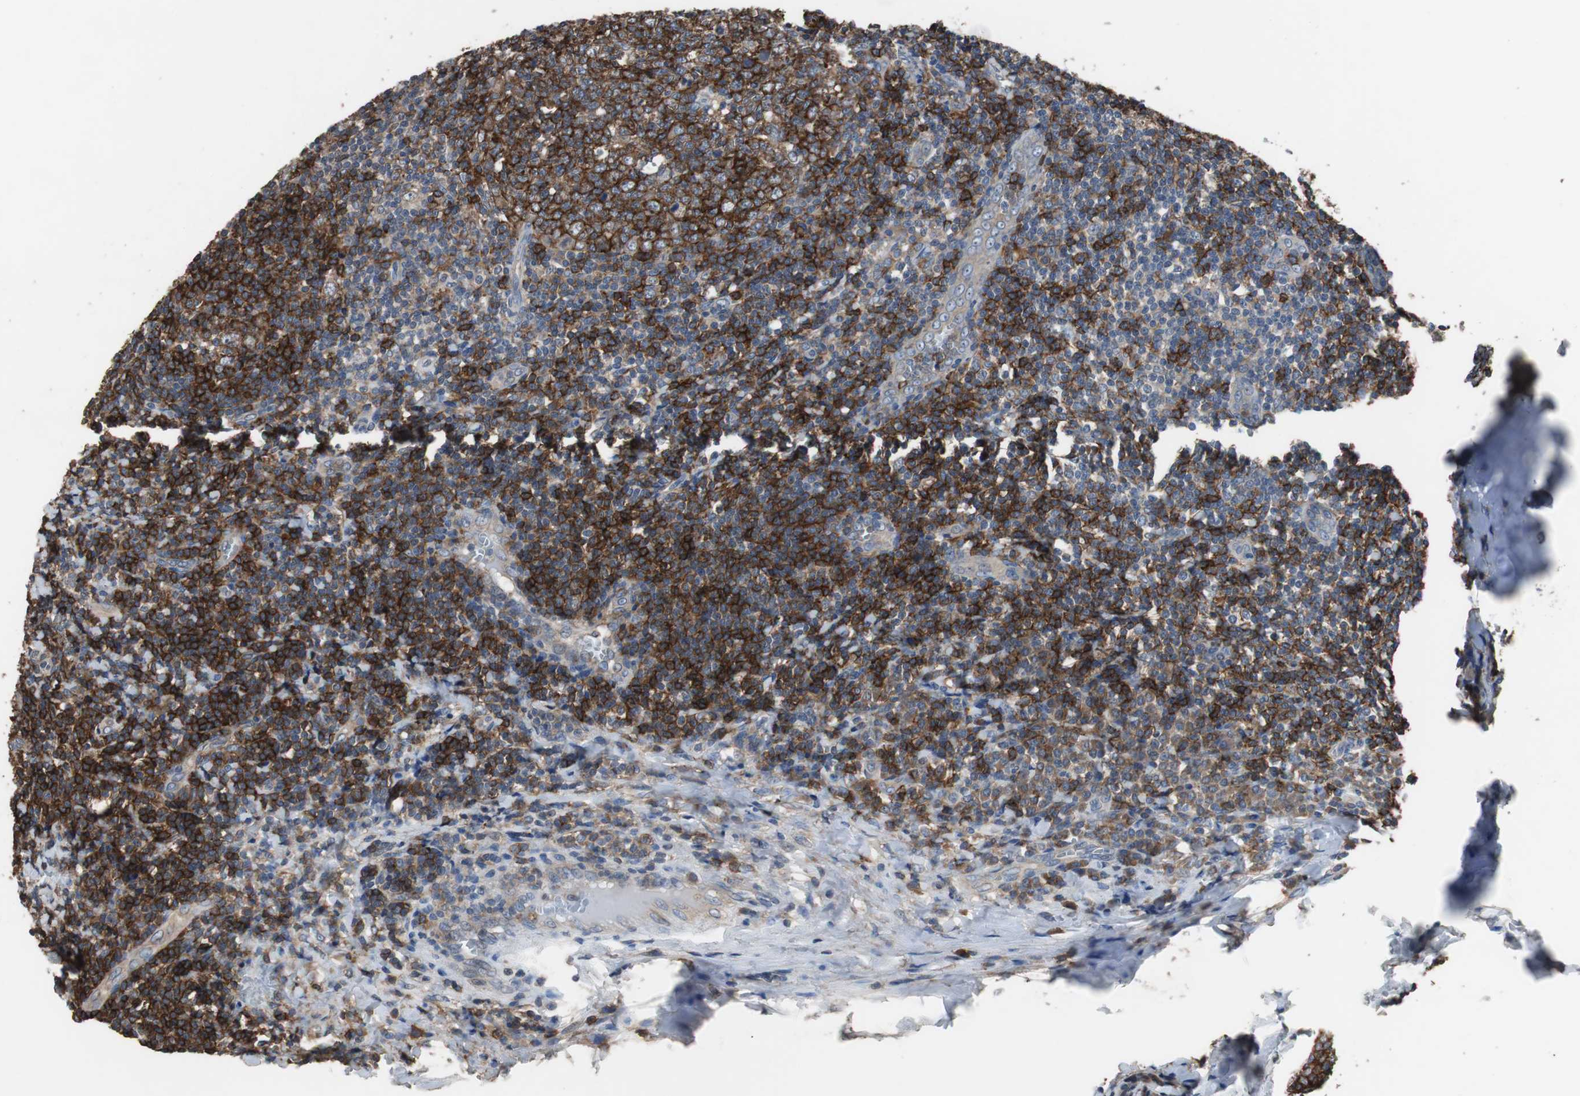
{"staining": {"intensity": "strong", "quantity": ">75%", "location": "cytoplasmic/membranous"}, "tissue": "tonsil", "cell_type": "Germinal center cells", "image_type": "normal", "snomed": [{"axis": "morphology", "description": "Normal tissue, NOS"}, {"axis": "topography", "description": "Tonsil"}], "caption": "A high amount of strong cytoplasmic/membranous expression is identified in approximately >75% of germinal center cells in unremarkable tonsil.", "gene": "SCIMP", "patient": {"sex": "male", "age": 31}}